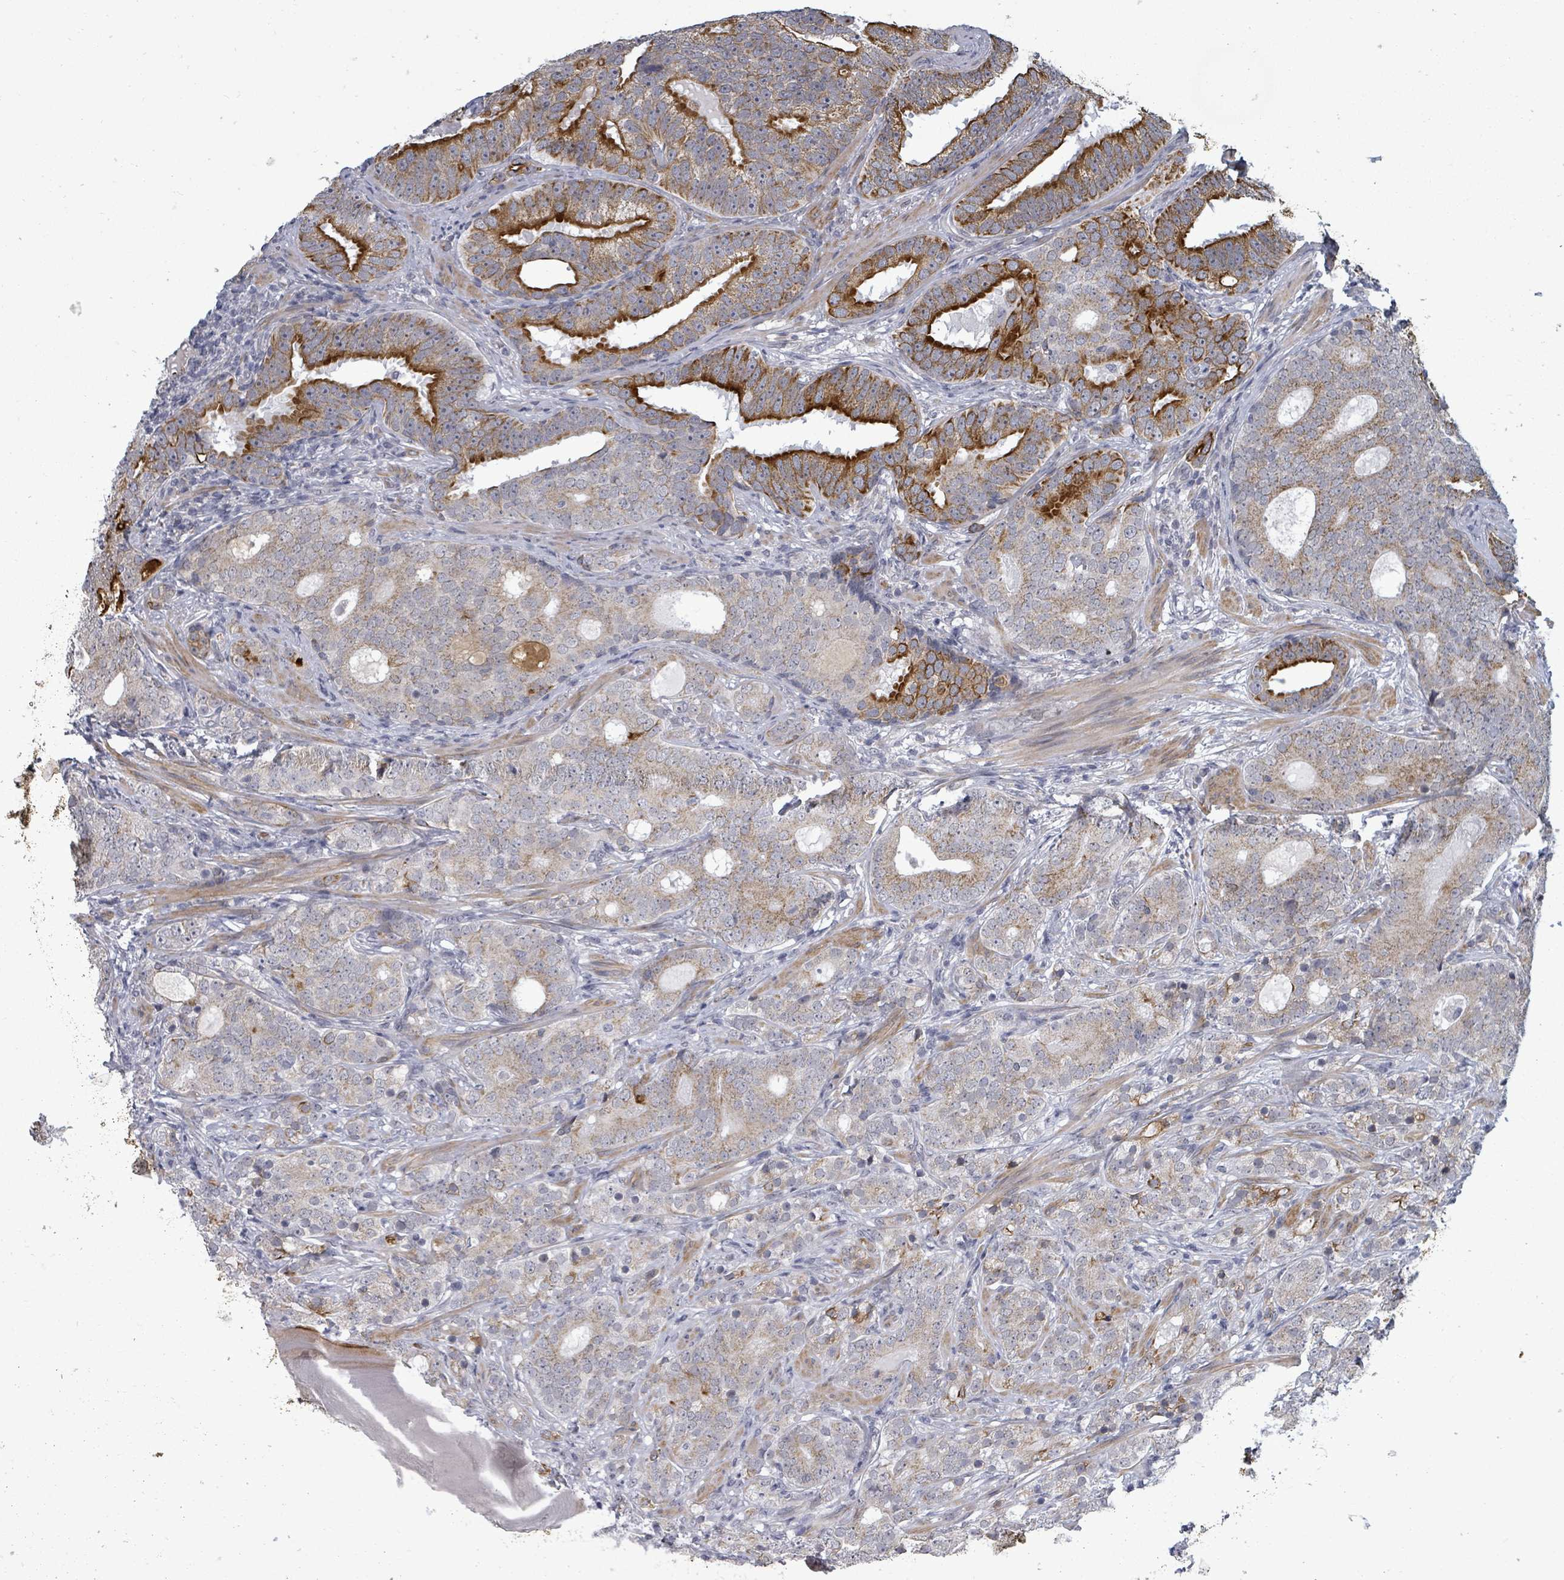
{"staining": {"intensity": "moderate", "quantity": "<25%", "location": "cytoplasmic/membranous"}, "tissue": "prostate cancer", "cell_type": "Tumor cells", "image_type": "cancer", "snomed": [{"axis": "morphology", "description": "Adenocarcinoma, High grade"}, {"axis": "topography", "description": "Prostate"}], "caption": "Immunohistochemistry (IHC) photomicrograph of human prostate cancer stained for a protein (brown), which exhibits low levels of moderate cytoplasmic/membranous positivity in approximately <25% of tumor cells.", "gene": "PTPN20", "patient": {"sex": "male", "age": 64}}